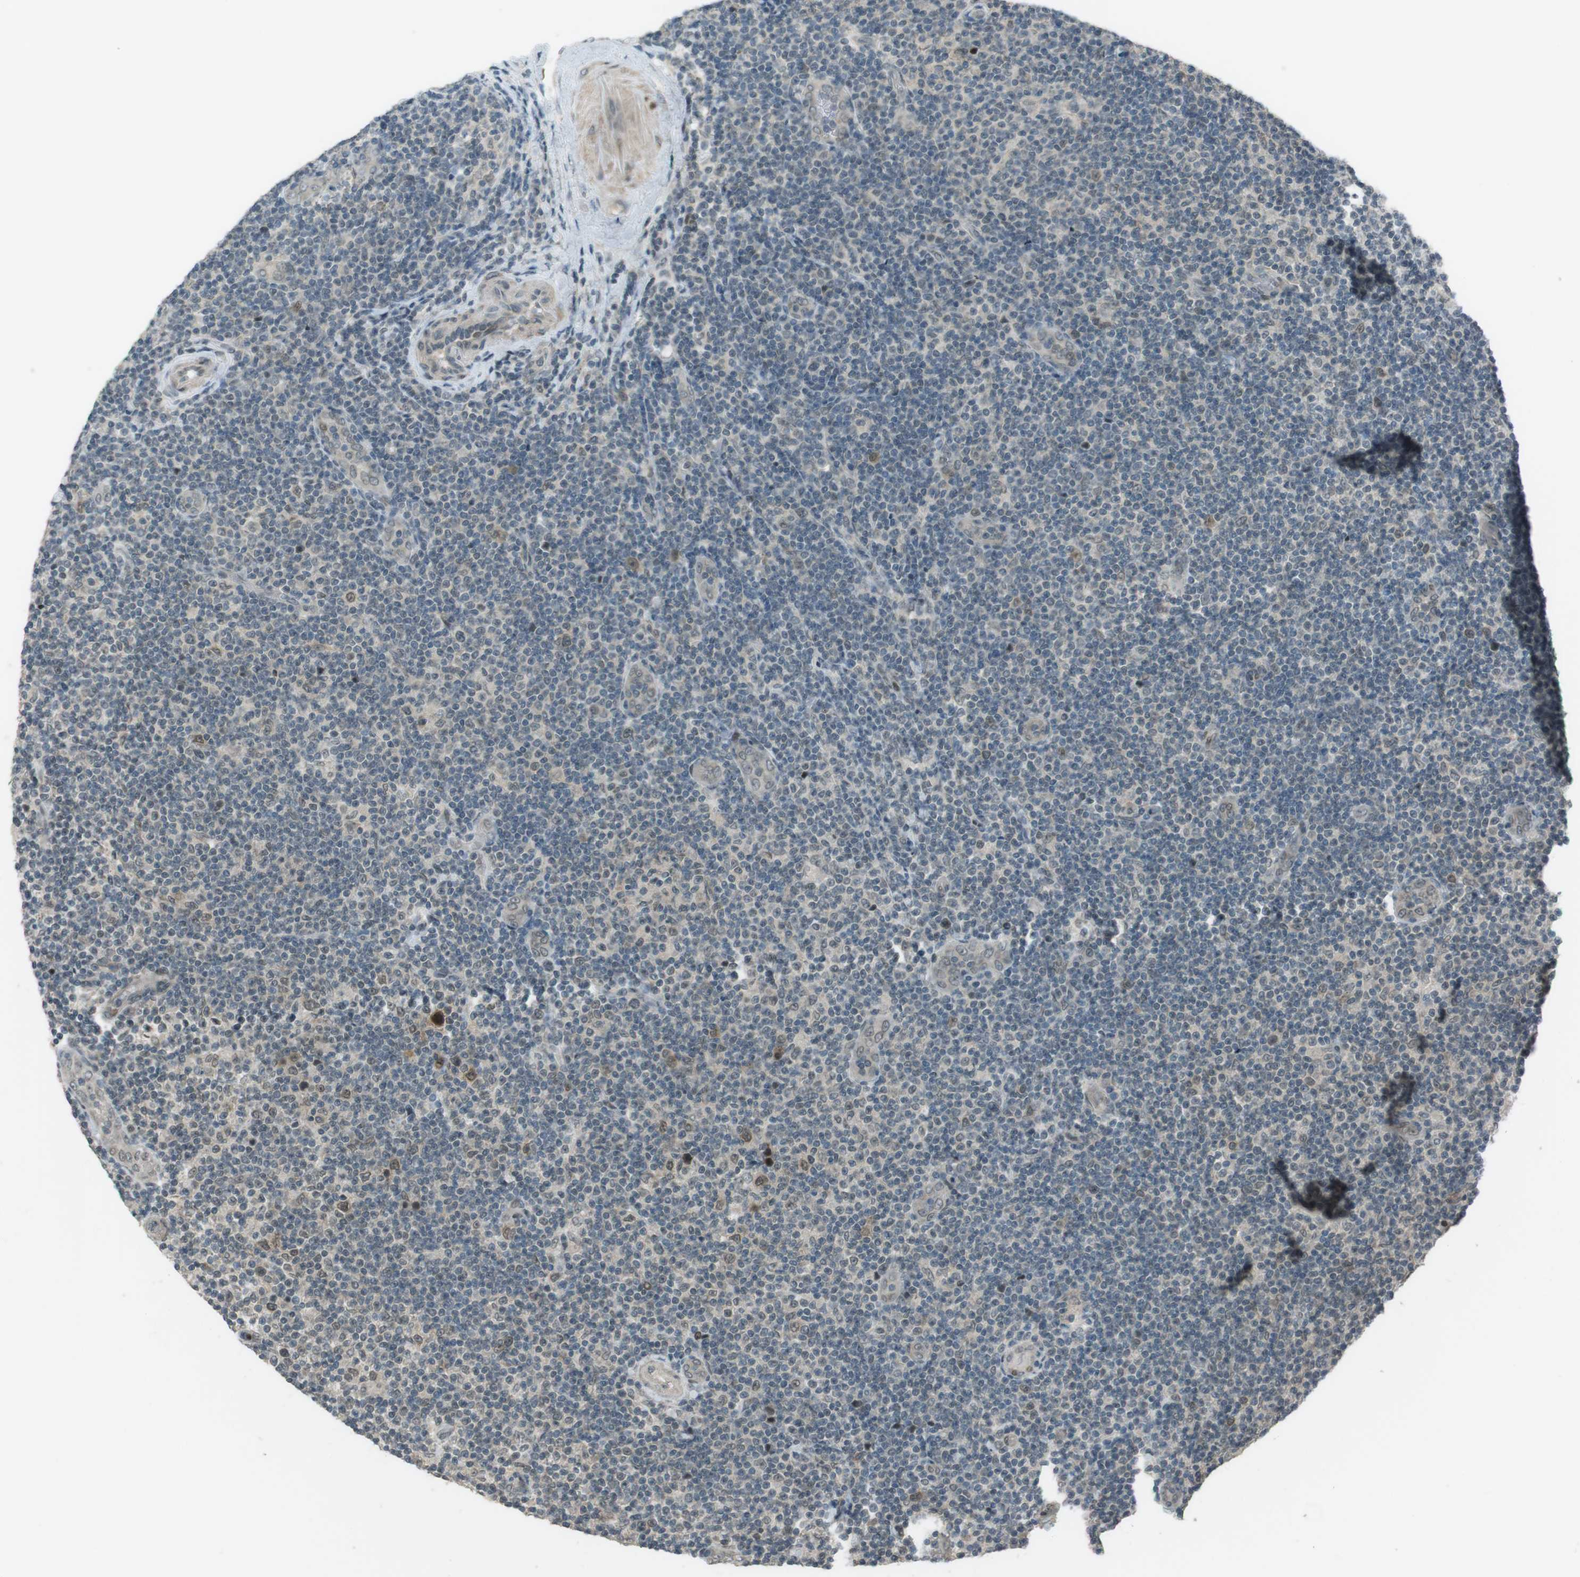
{"staining": {"intensity": "weak", "quantity": "25%-75%", "location": "nuclear"}, "tissue": "lymphoma", "cell_type": "Tumor cells", "image_type": "cancer", "snomed": [{"axis": "morphology", "description": "Malignant lymphoma, non-Hodgkin's type, Low grade"}, {"axis": "topography", "description": "Lymph node"}], "caption": "This is a histology image of IHC staining of lymphoma, which shows weak expression in the nuclear of tumor cells.", "gene": "SLITRK5", "patient": {"sex": "male", "age": 83}}